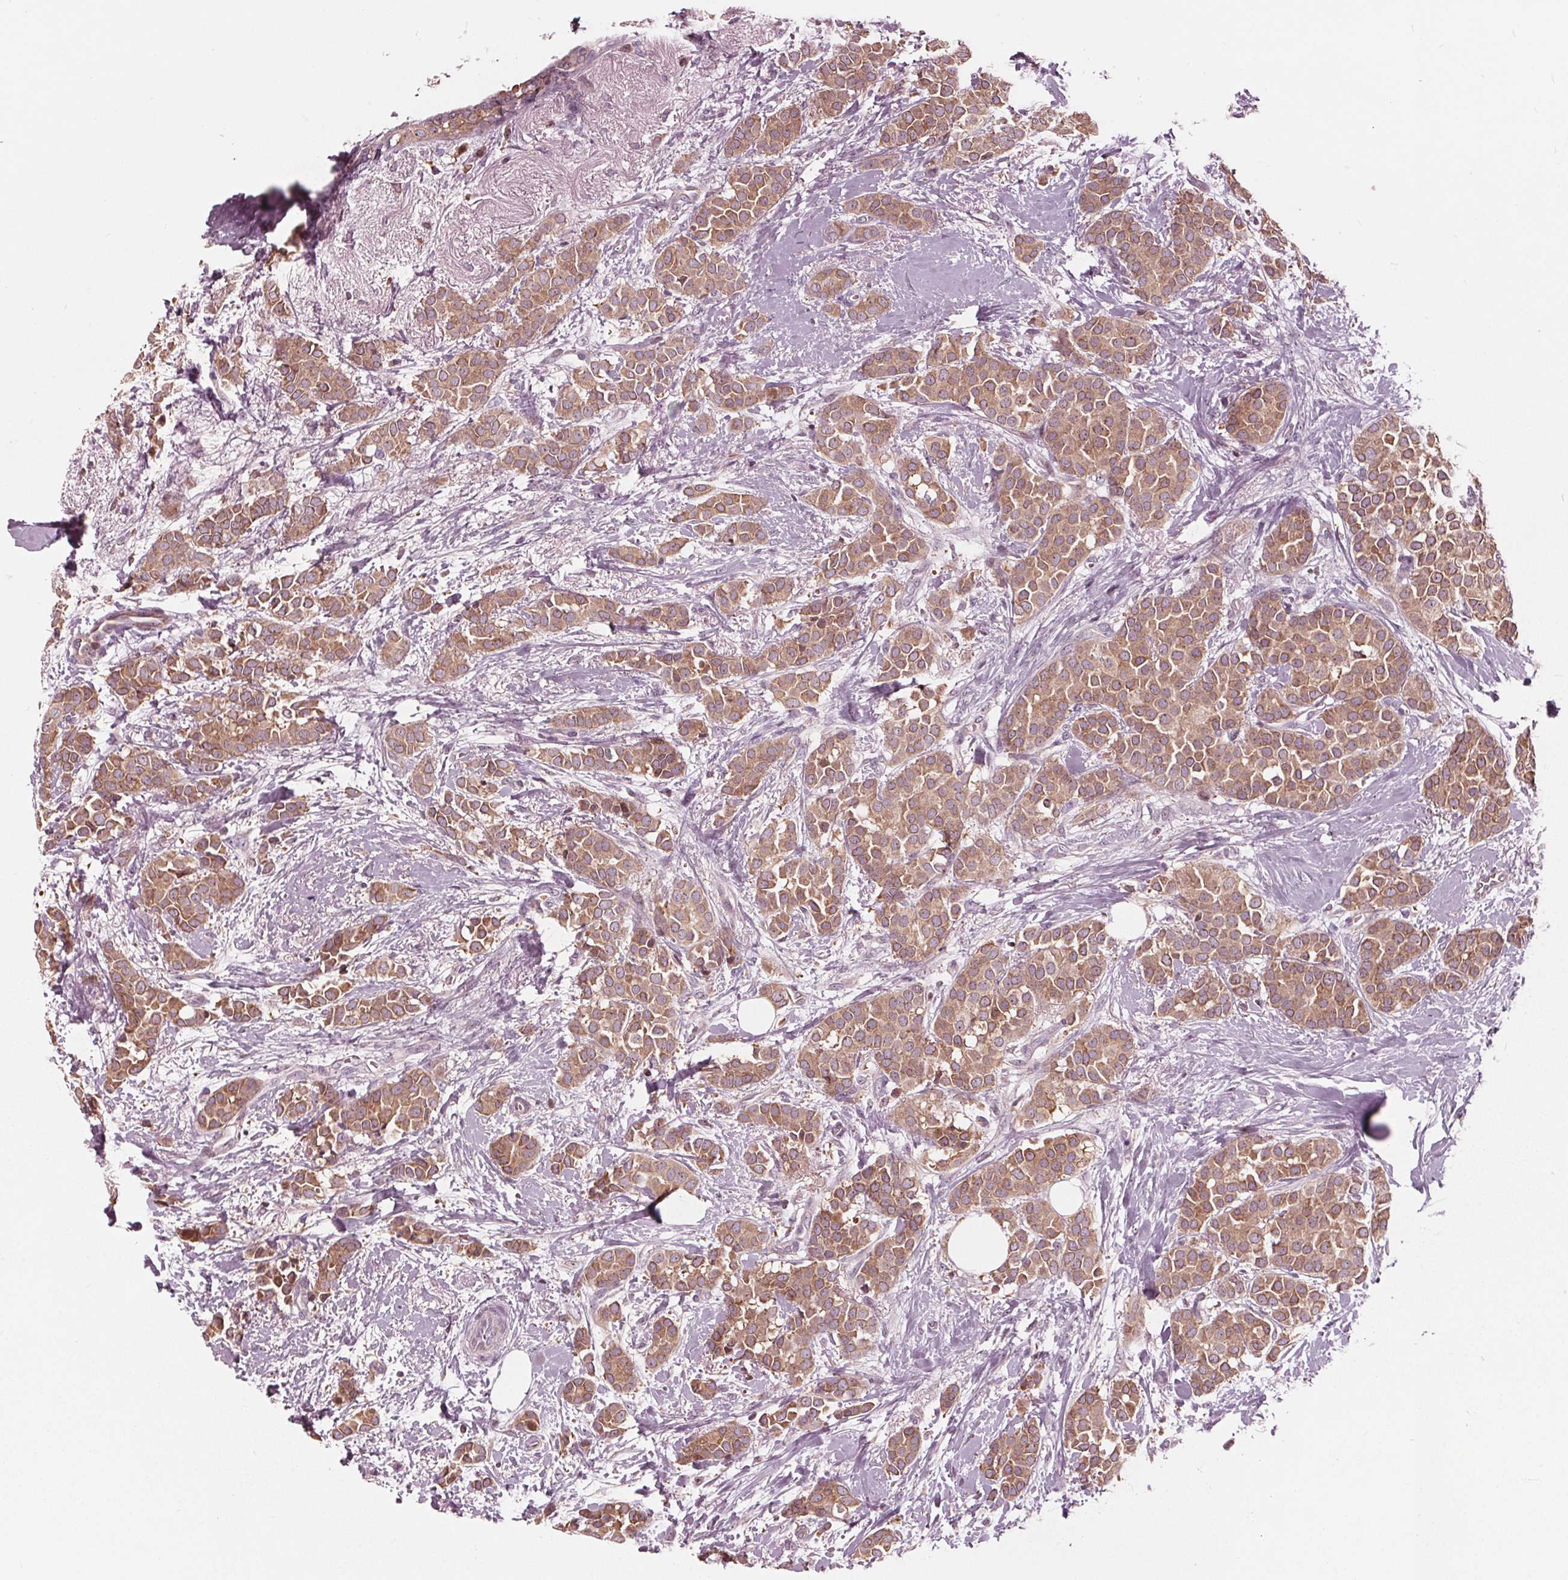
{"staining": {"intensity": "moderate", "quantity": ">75%", "location": "cytoplasmic/membranous,nuclear"}, "tissue": "breast cancer", "cell_type": "Tumor cells", "image_type": "cancer", "snomed": [{"axis": "morphology", "description": "Duct carcinoma"}, {"axis": "topography", "description": "Breast"}], "caption": "Protein expression analysis of human invasive ductal carcinoma (breast) reveals moderate cytoplasmic/membranous and nuclear staining in approximately >75% of tumor cells.", "gene": "NUP210", "patient": {"sex": "female", "age": 79}}